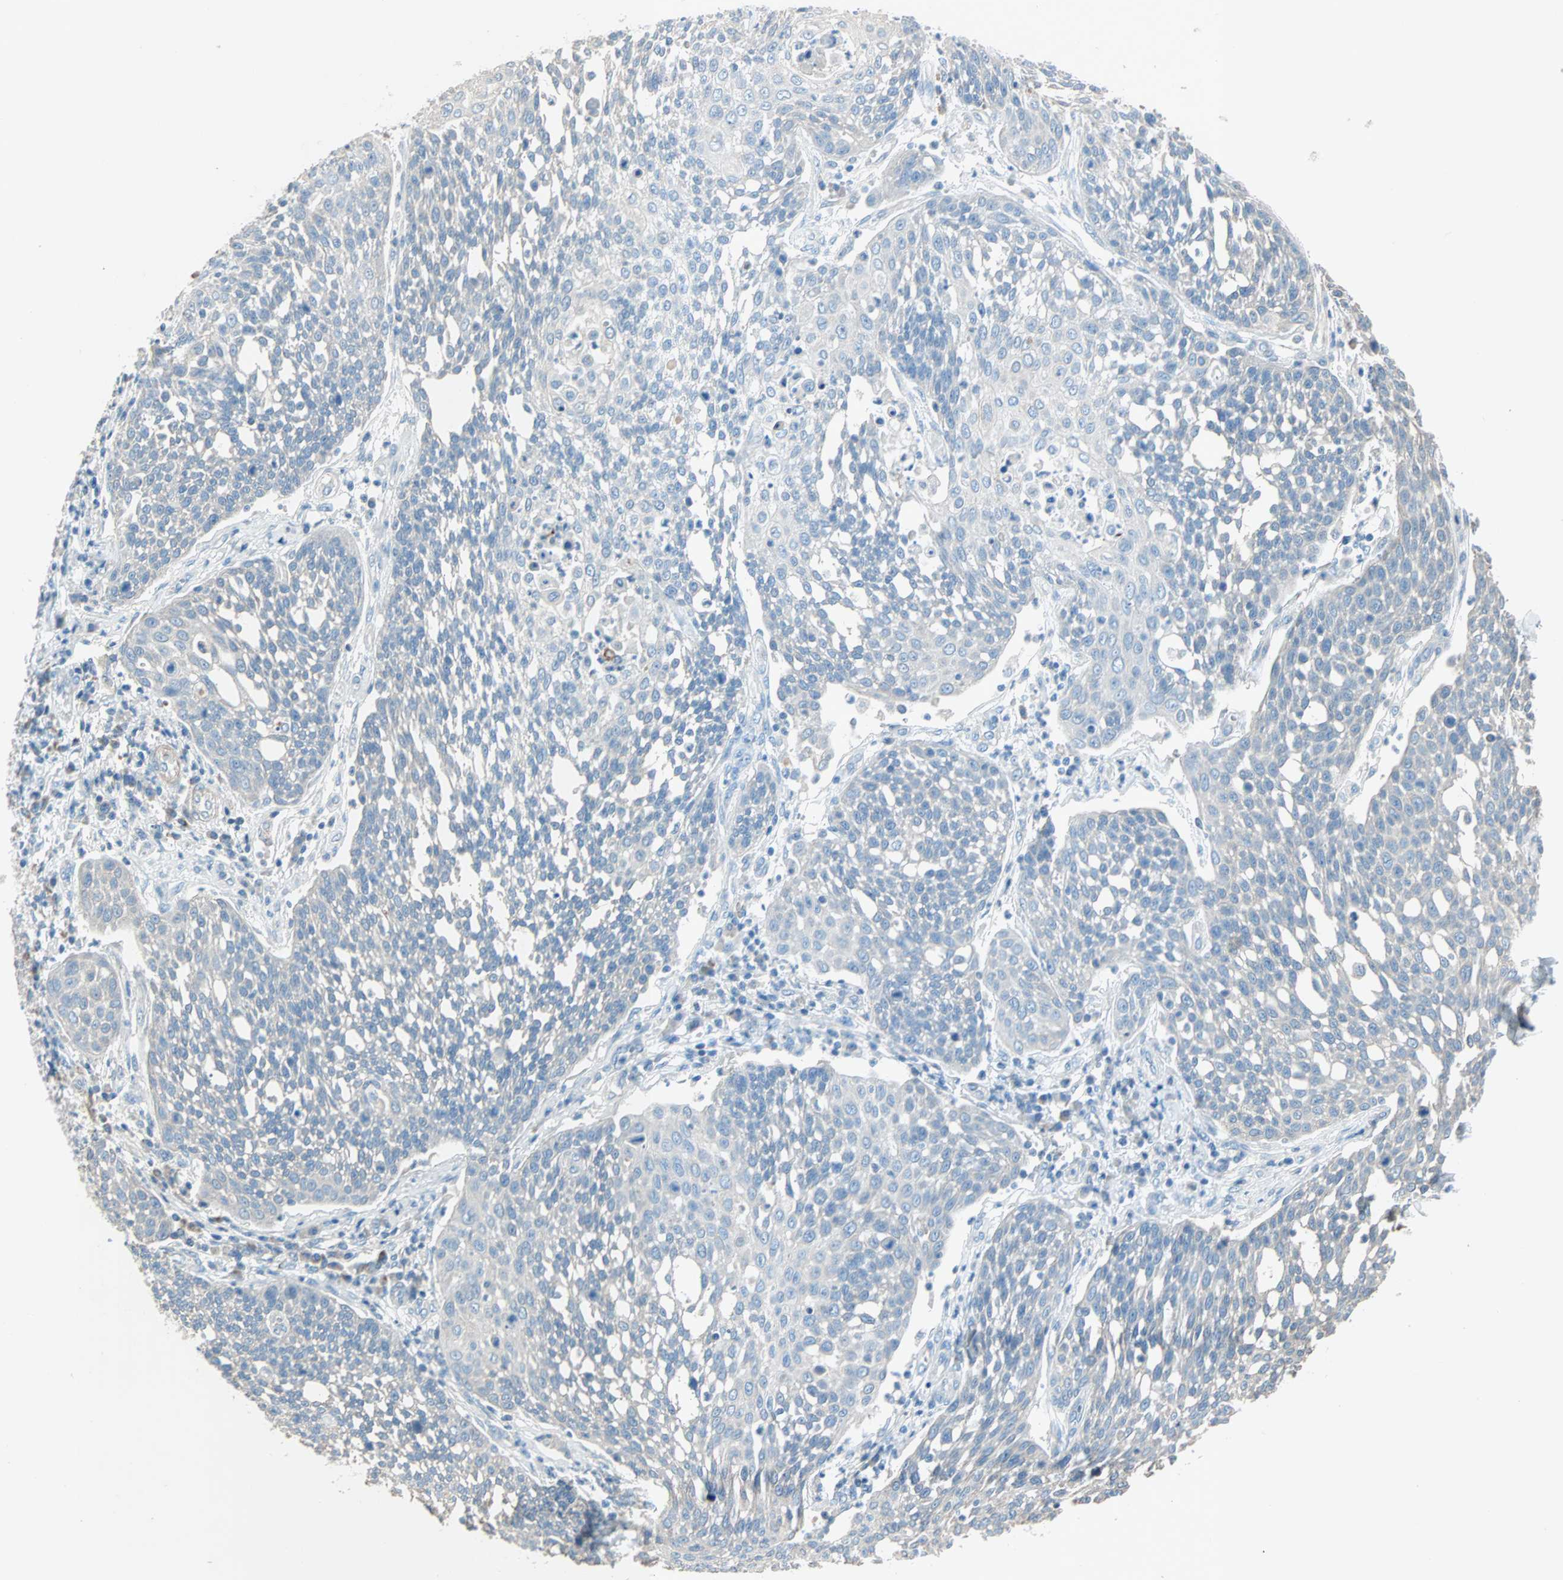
{"staining": {"intensity": "negative", "quantity": "none", "location": "none"}, "tissue": "cervical cancer", "cell_type": "Tumor cells", "image_type": "cancer", "snomed": [{"axis": "morphology", "description": "Squamous cell carcinoma, NOS"}, {"axis": "topography", "description": "Cervix"}], "caption": "Photomicrograph shows no significant protein positivity in tumor cells of cervical cancer.", "gene": "ACVRL1", "patient": {"sex": "female", "age": 34}}